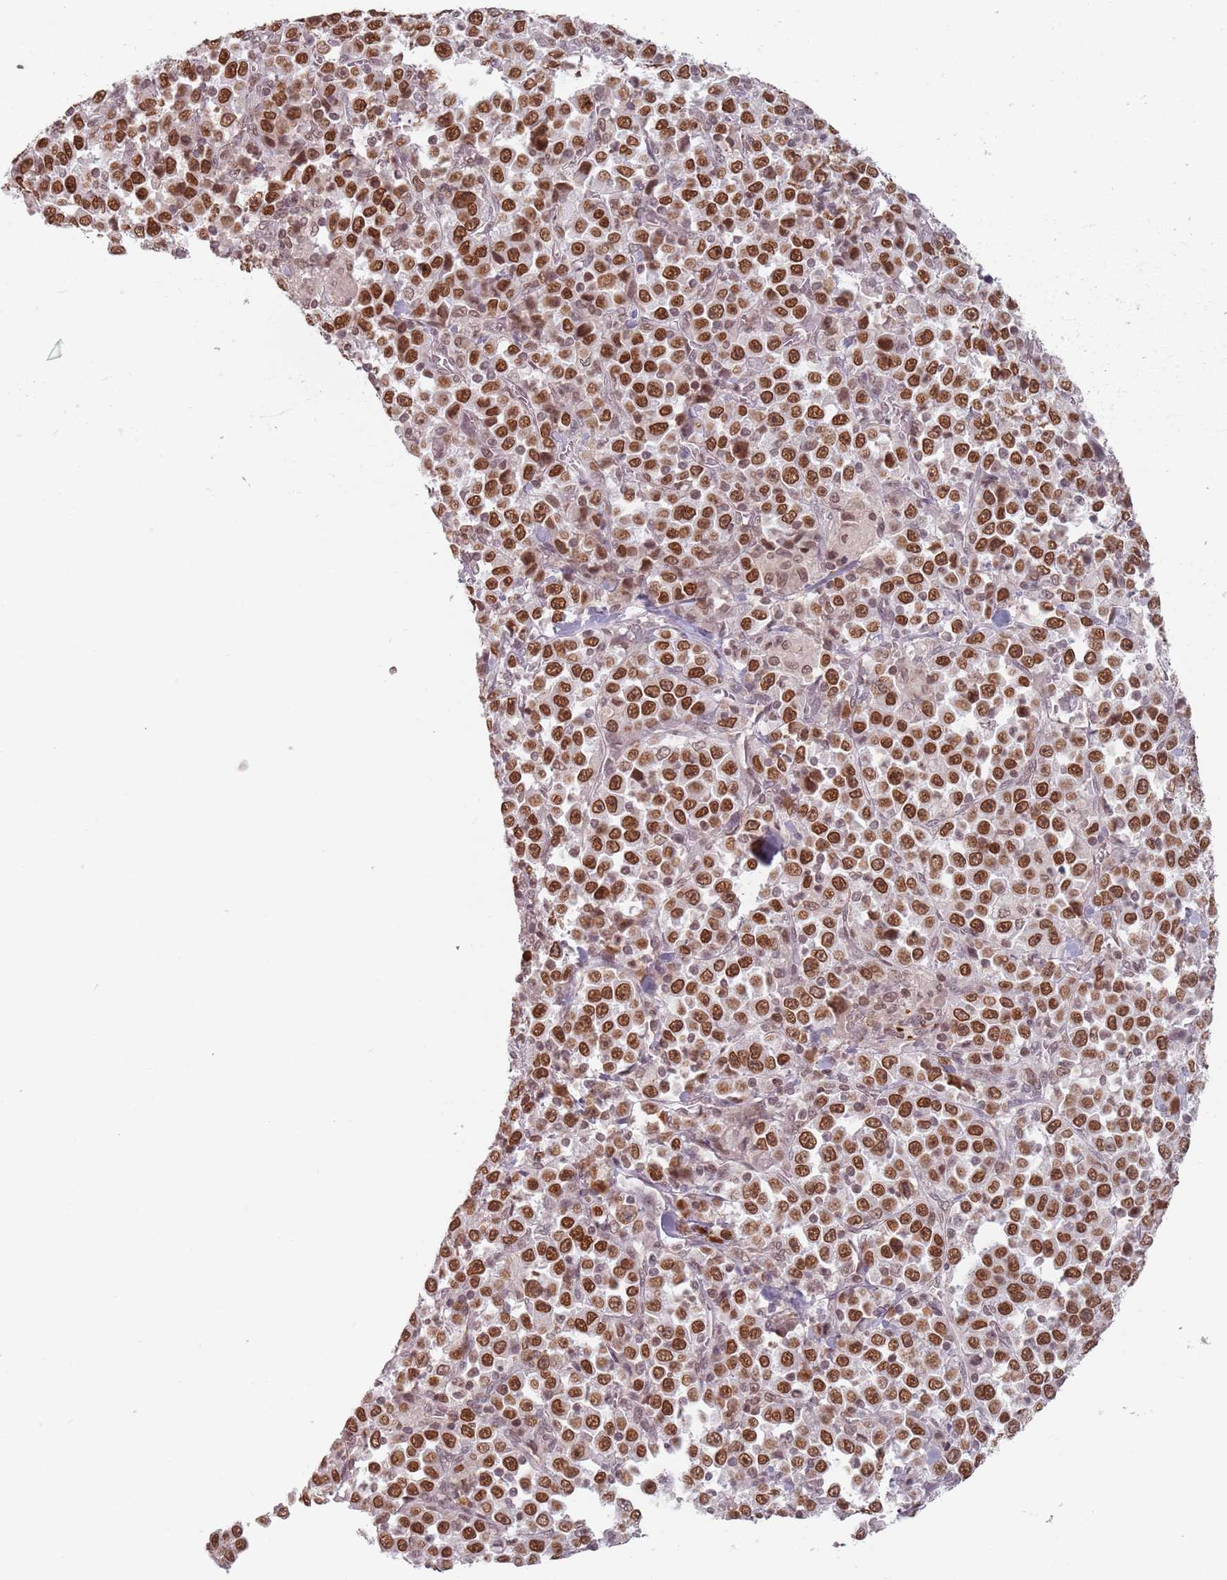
{"staining": {"intensity": "strong", "quantity": ">75%", "location": "cytoplasmic/membranous,nuclear"}, "tissue": "stomach cancer", "cell_type": "Tumor cells", "image_type": "cancer", "snomed": [{"axis": "morphology", "description": "Normal tissue, NOS"}, {"axis": "morphology", "description": "Adenocarcinoma, NOS"}, {"axis": "topography", "description": "Stomach, upper"}, {"axis": "topography", "description": "Stomach"}], "caption": "A high-resolution photomicrograph shows immunohistochemistry staining of stomach cancer, which reveals strong cytoplasmic/membranous and nuclear staining in approximately >75% of tumor cells.", "gene": "NUP50", "patient": {"sex": "male", "age": 59}}